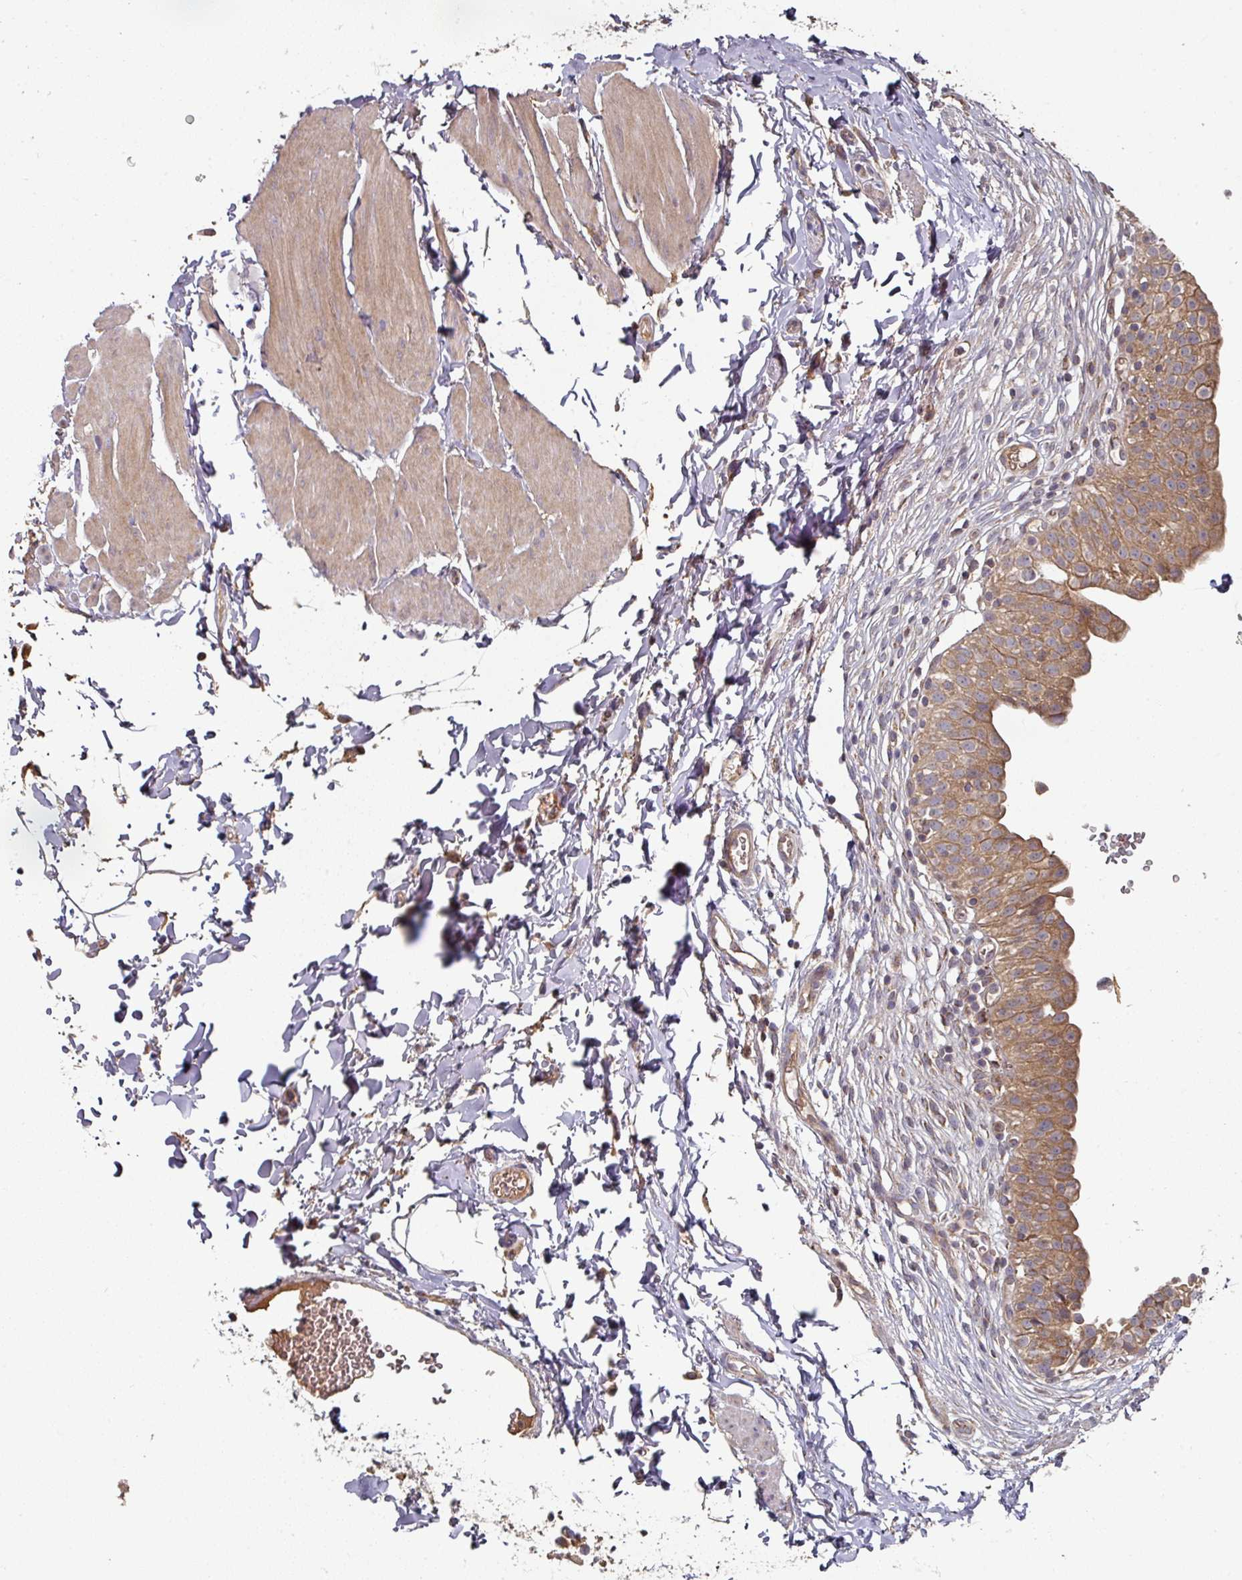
{"staining": {"intensity": "moderate", "quantity": ">75%", "location": "cytoplasmic/membranous"}, "tissue": "urinary bladder", "cell_type": "Urothelial cells", "image_type": "normal", "snomed": [{"axis": "morphology", "description": "Normal tissue, NOS"}, {"axis": "topography", "description": "Urinary bladder"}, {"axis": "topography", "description": "Peripheral nerve tissue"}], "caption": "Human urinary bladder stained for a protein (brown) exhibits moderate cytoplasmic/membranous positive expression in approximately >75% of urothelial cells.", "gene": "DNAJC7", "patient": {"sex": "male", "age": 55}}